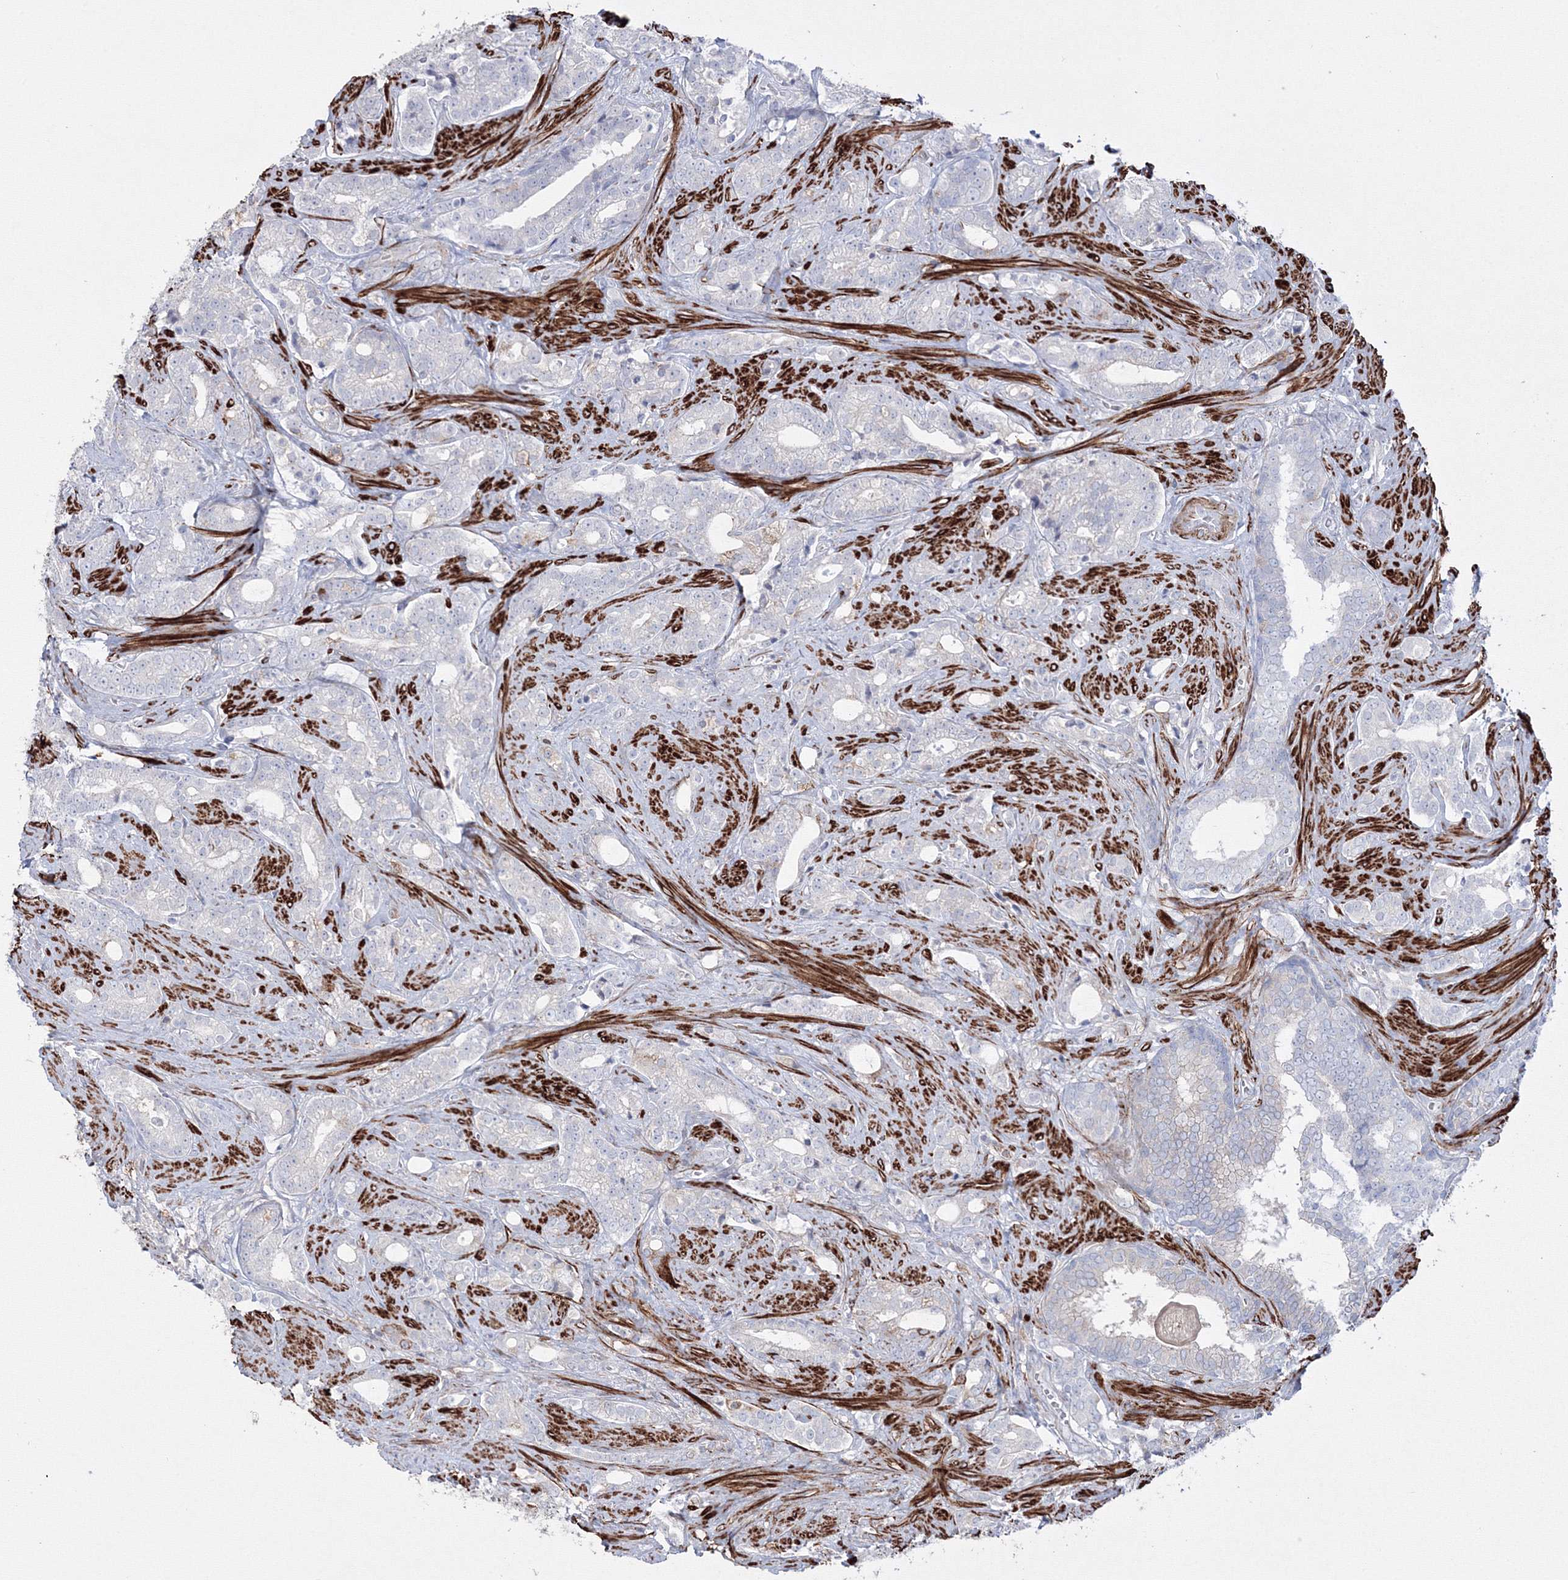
{"staining": {"intensity": "negative", "quantity": "none", "location": "none"}, "tissue": "prostate cancer", "cell_type": "Tumor cells", "image_type": "cancer", "snomed": [{"axis": "morphology", "description": "Adenocarcinoma, High grade"}, {"axis": "topography", "description": "Prostate and seminal vesicle, NOS"}], "caption": "The image exhibits no staining of tumor cells in prostate high-grade adenocarcinoma. The staining was performed using DAB (3,3'-diaminobenzidine) to visualize the protein expression in brown, while the nuclei were stained in blue with hematoxylin (Magnification: 20x).", "gene": "GPR82", "patient": {"sex": "male", "age": 67}}